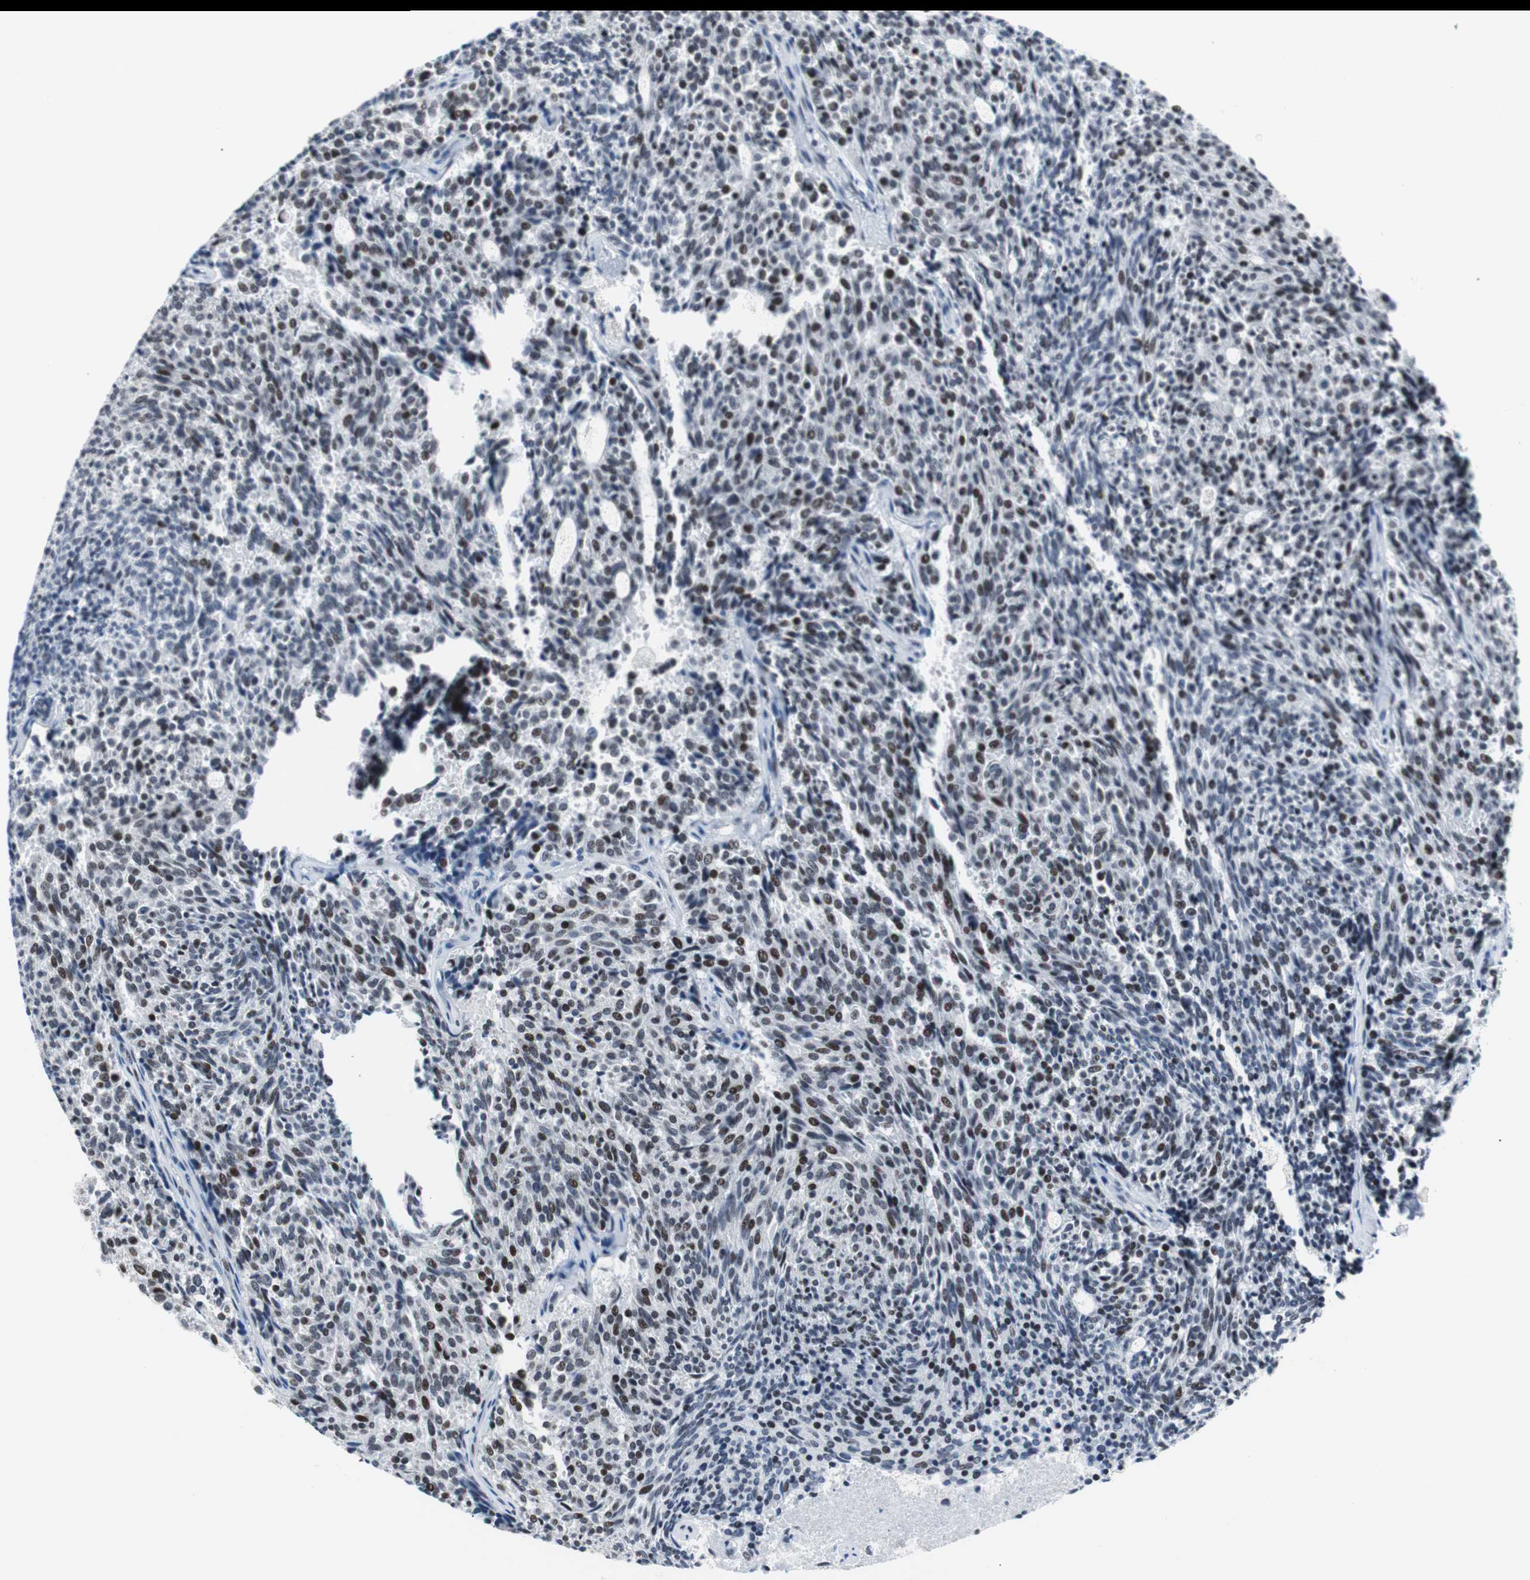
{"staining": {"intensity": "weak", "quantity": "25%-75%", "location": "nuclear"}, "tissue": "carcinoid", "cell_type": "Tumor cells", "image_type": "cancer", "snomed": [{"axis": "morphology", "description": "Carcinoid, malignant, NOS"}, {"axis": "topography", "description": "Pancreas"}], "caption": "Malignant carcinoid stained for a protein (brown) shows weak nuclear positive positivity in approximately 25%-75% of tumor cells.", "gene": "MTA1", "patient": {"sex": "female", "age": 54}}